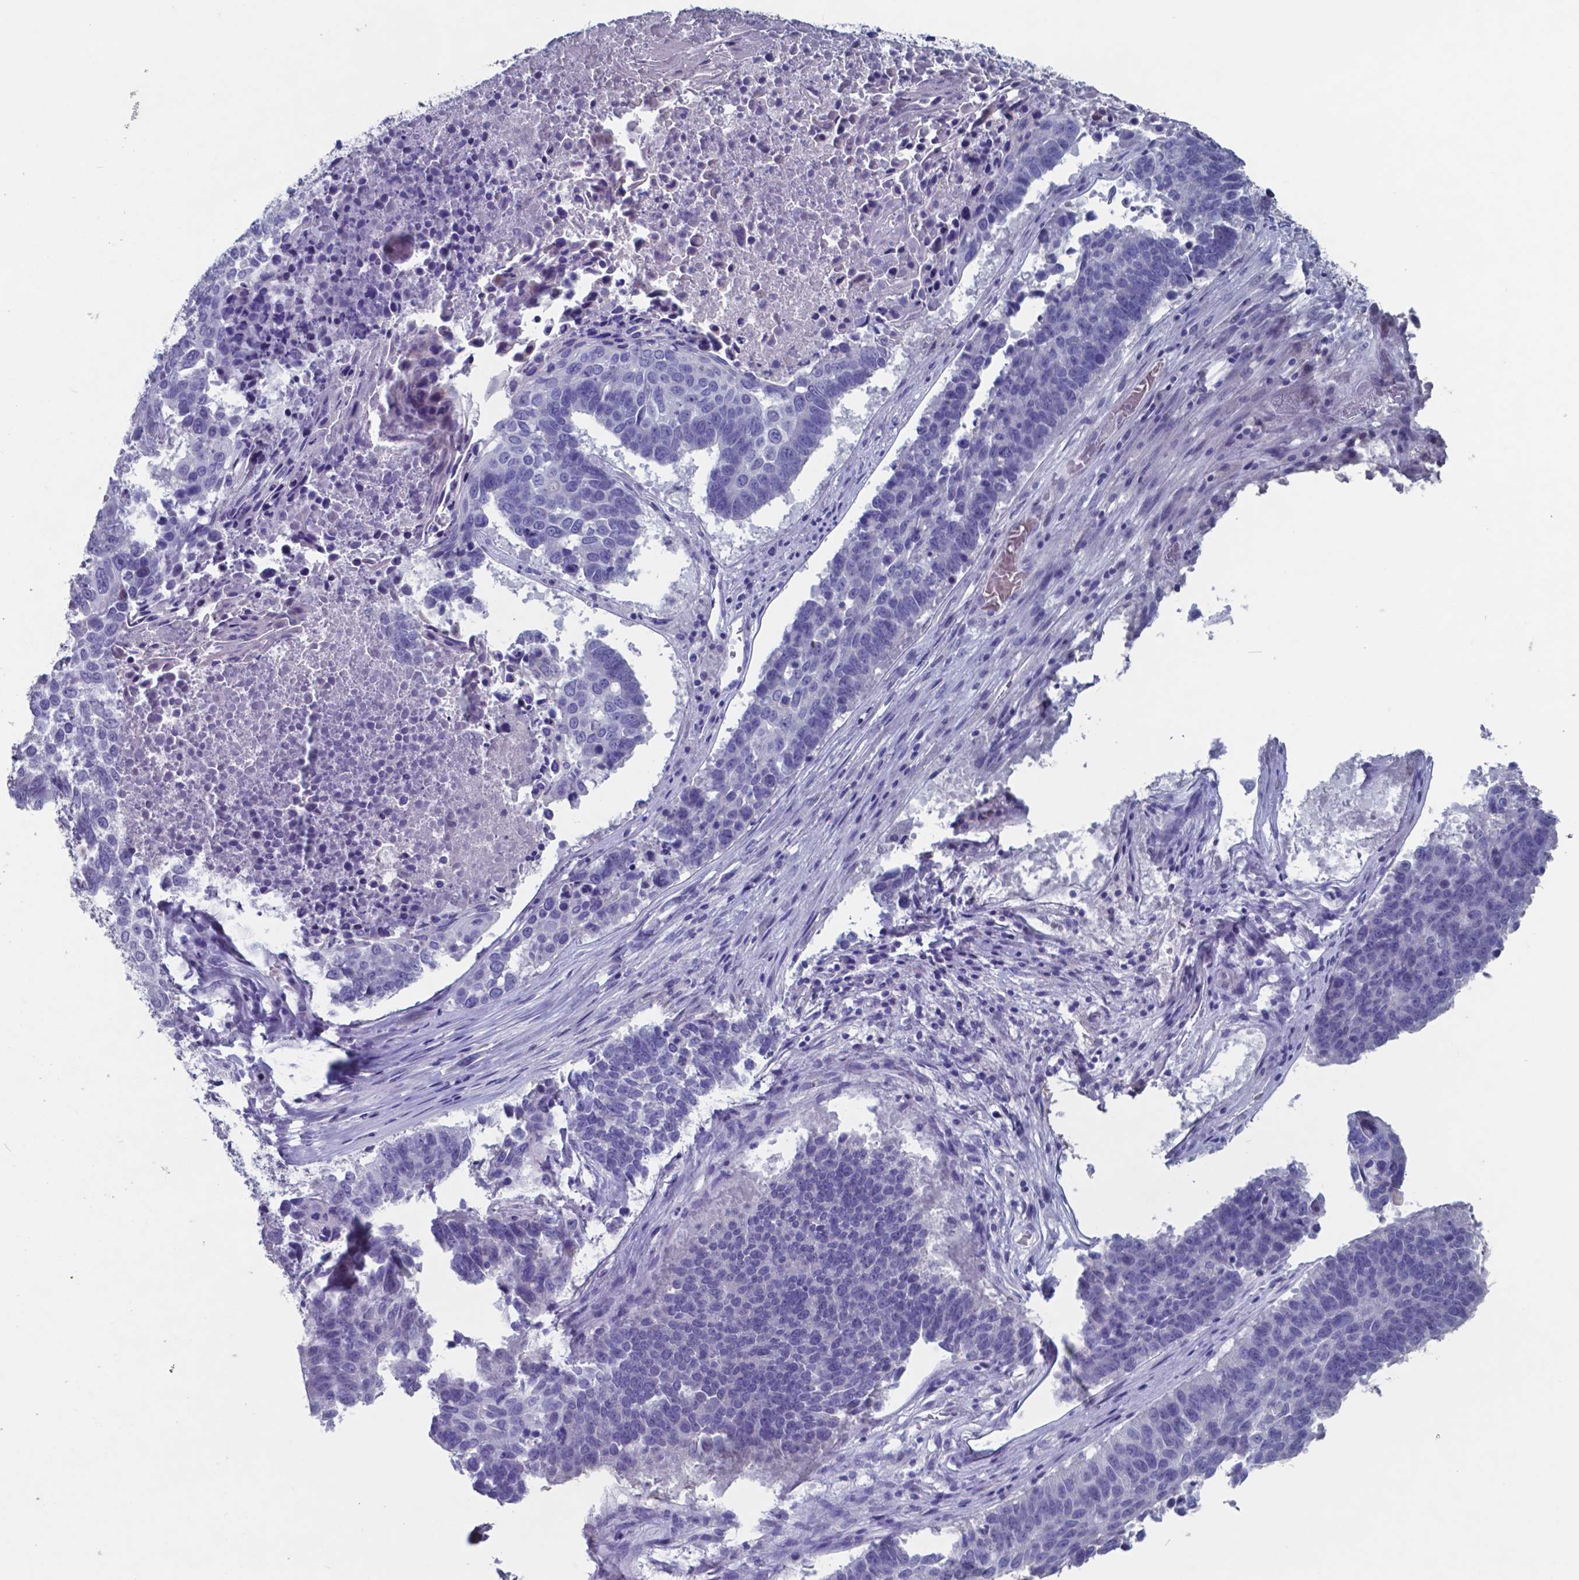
{"staining": {"intensity": "negative", "quantity": "none", "location": "none"}, "tissue": "lung cancer", "cell_type": "Tumor cells", "image_type": "cancer", "snomed": [{"axis": "morphology", "description": "Squamous cell carcinoma, NOS"}, {"axis": "topography", "description": "Lung"}], "caption": "This photomicrograph is of squamous cell carcinoma (lung) stained with immunohistochemistry (IHC) to label a protein in brown with the nuclei are counter-stained blue. There is no expression in tumor cells.", "gene": "TTR", "patient": {"sex": "male", "age": 73}}